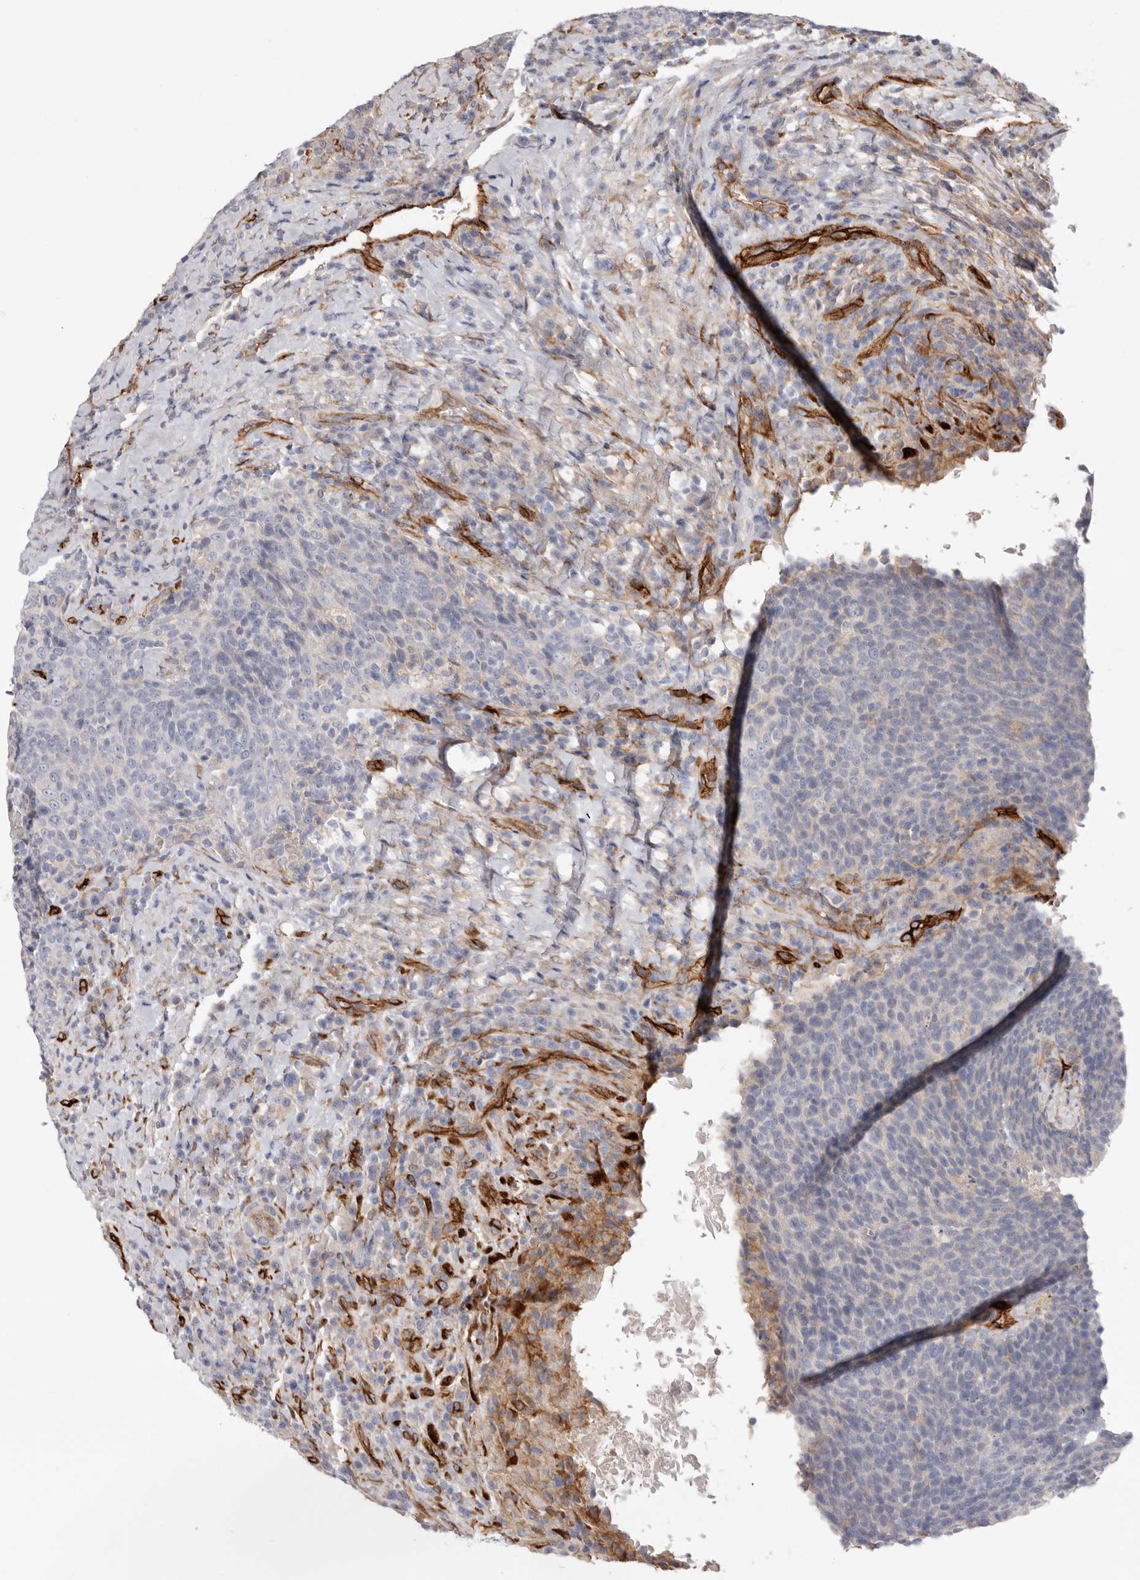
{"staining": {"intensity": "negative", "quantity": "none", "location": "none"}, "tissue": "head and neck cancer", "cell_type": "Tumor cells", "image_type": "cancer", "snomed": [{"axis": "morphology", "description": "Squamous cell carcinoma, NOS"}, {"axis": "morphology", "description": "Squamous cell carcinoma, metastatic, NOS"}, {"axis": "topography", "description": "Lymph node"}, {"axis": "topography", "description": "Head-Neck"}], "caption": "The immunohistochemistry histopathology image has no significant positivity in tumor cells of head and neck cancer (squamous cell carcinoma) tissue.", "gene": "LRRC66", "patient": {"sex": "male", "age": 62}}